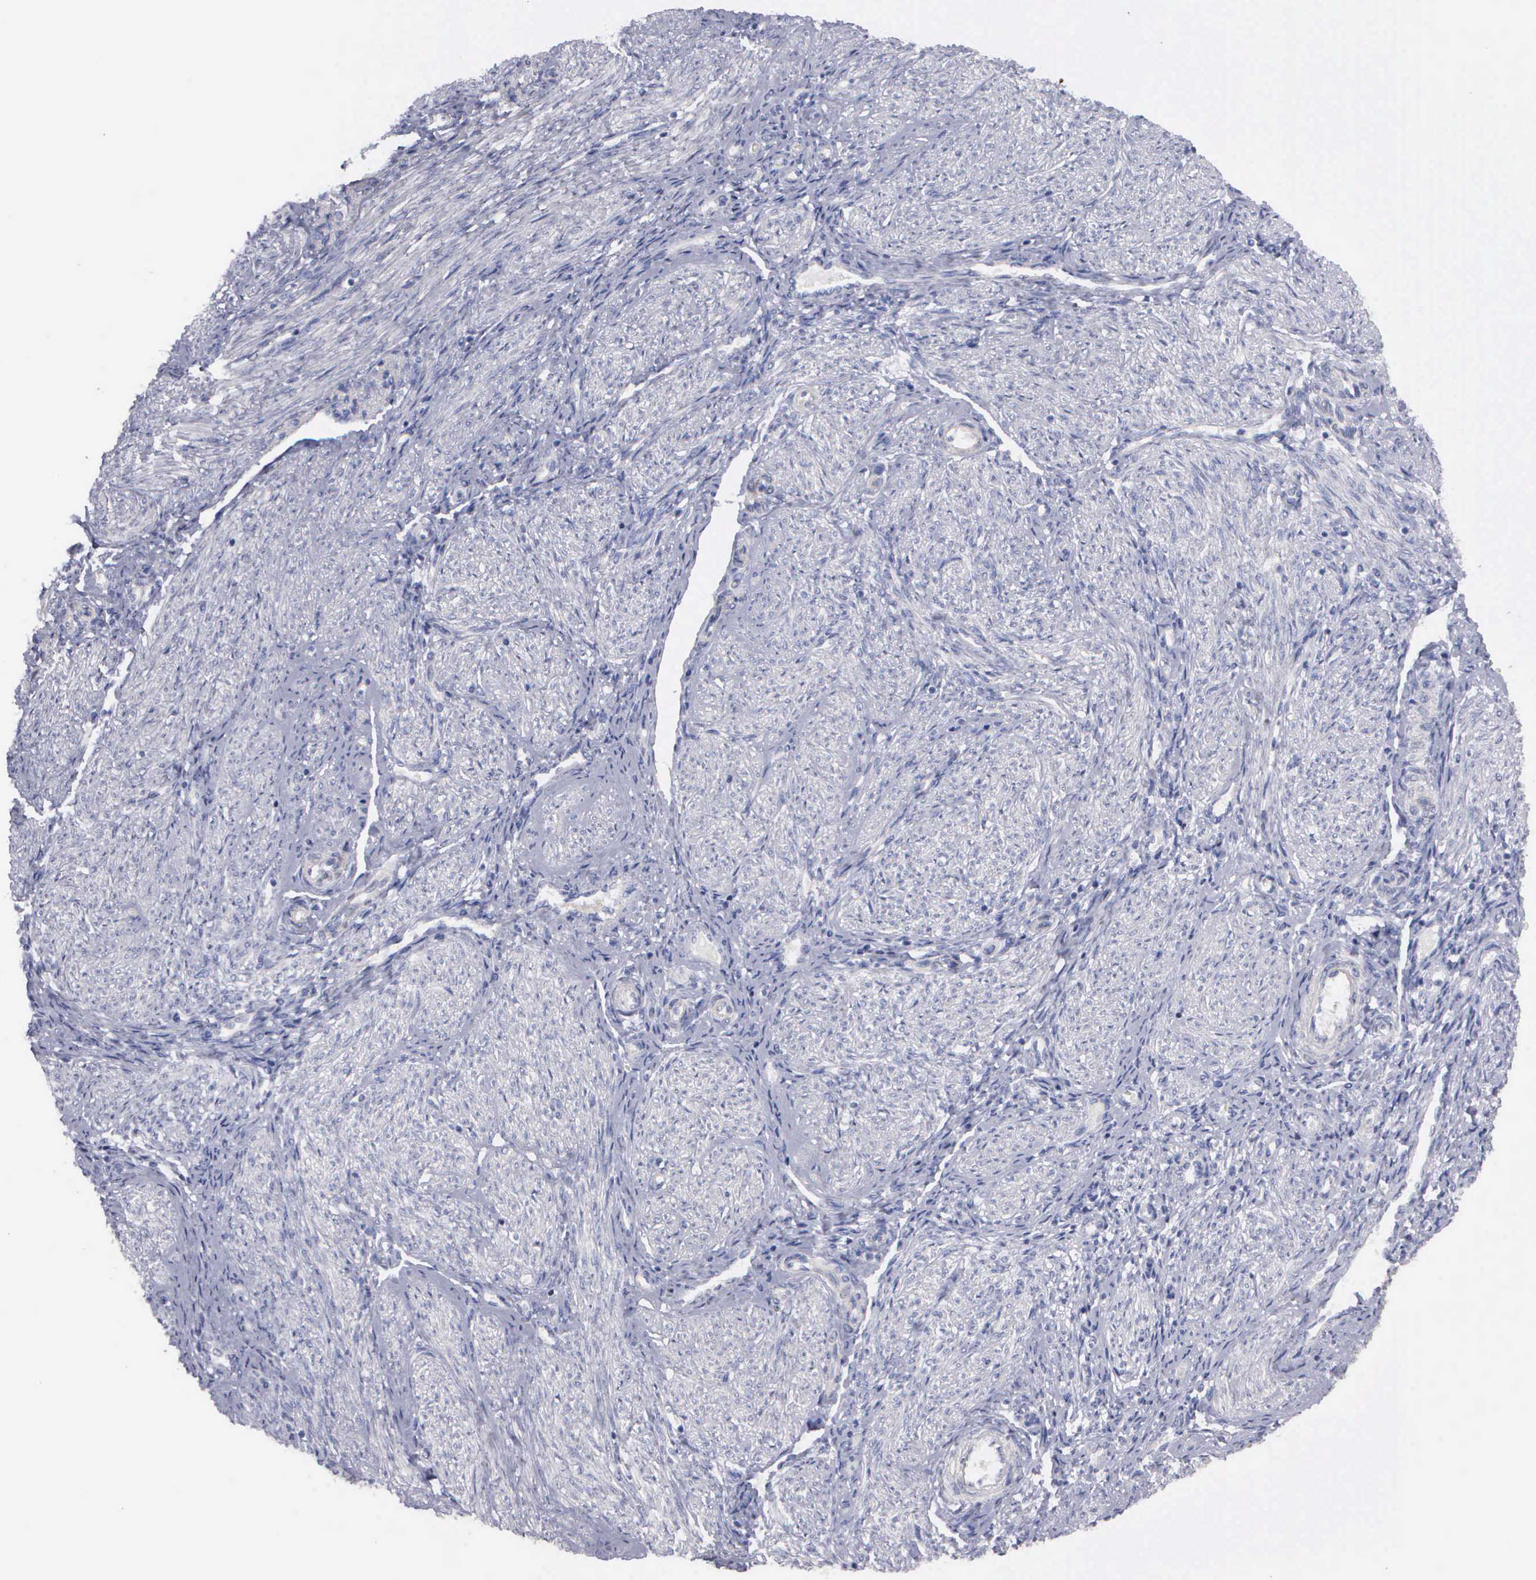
{"staining": {"intensity": "negative", "quantity": "none", "location": "none"}, "tissue": "endometrium", "cell_type": "Cells in endometrial stroma", "image_type": "normal", "snomed": [{"axis": "morphology", "description": "Normal tissue, NOS"}, {"axis": "topography", "description": "Endometrium"}], "caption": "A high-resolution micrograph shows immunohistochemistry staining of normal endometrium, which exhibits no significant expression in cells in endometrial stroma.", "gene": "CEP170B", "patient": {"sex": "female", "age": 36}}